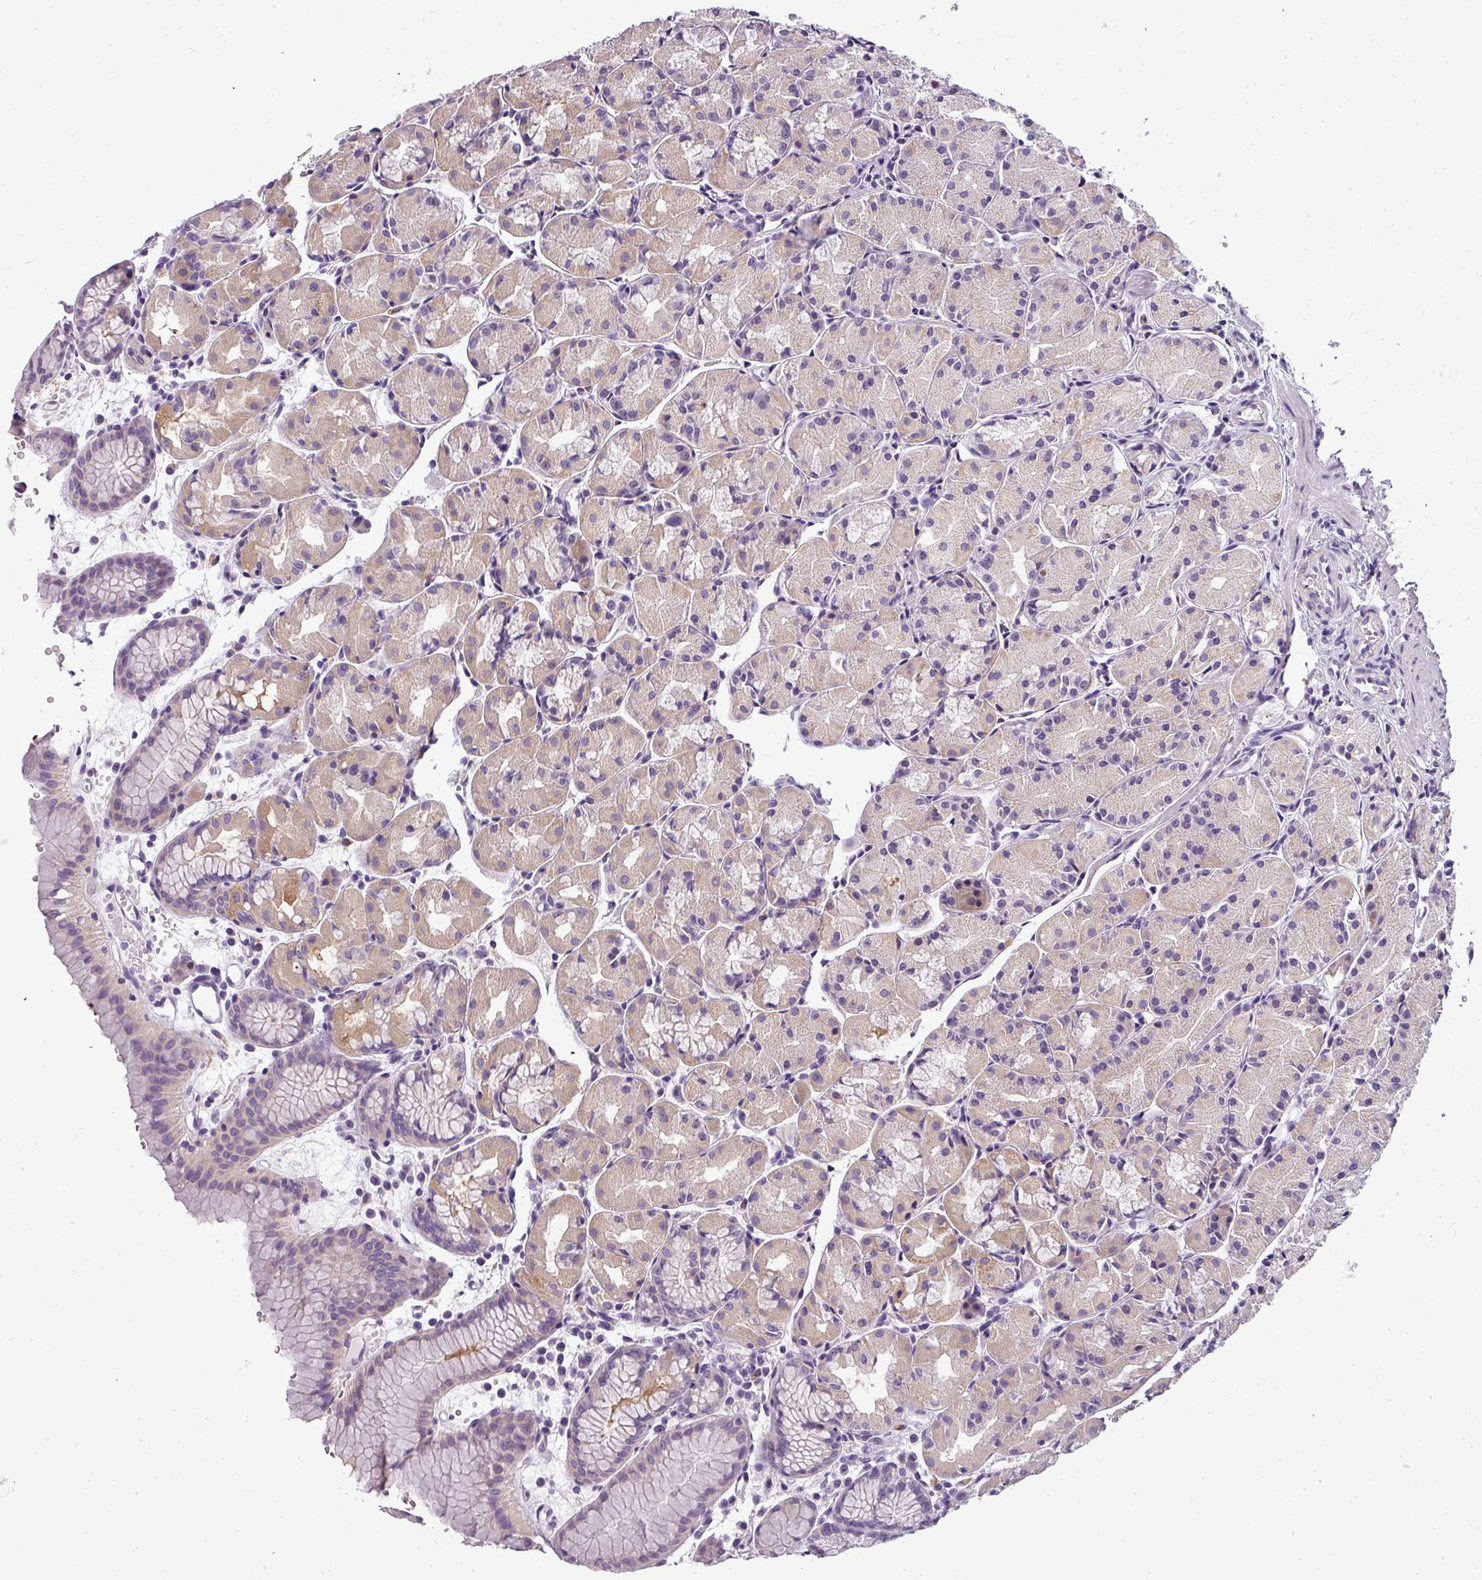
{"staining": {"intensity": "weak", "quantity": "25%-75%", "location": "cytoplasmic/membranous"}, "tissue": "stomach", "cell_type": "Glandular cells", "image_type": "normal", "snomed": [{"axis": "morphology", "description": "Normal tissue, NOS"}, {"axis": "topography", "description": "Stomach, upper"}], "caption": "Weak cytoplasmic/membranous expression for a protein is seen in approximately 25%-75% of glandular cells of benign stomach using IHC.", "gene": "ATP6V1D", "patient": {"sex": "male", "age": 47}}